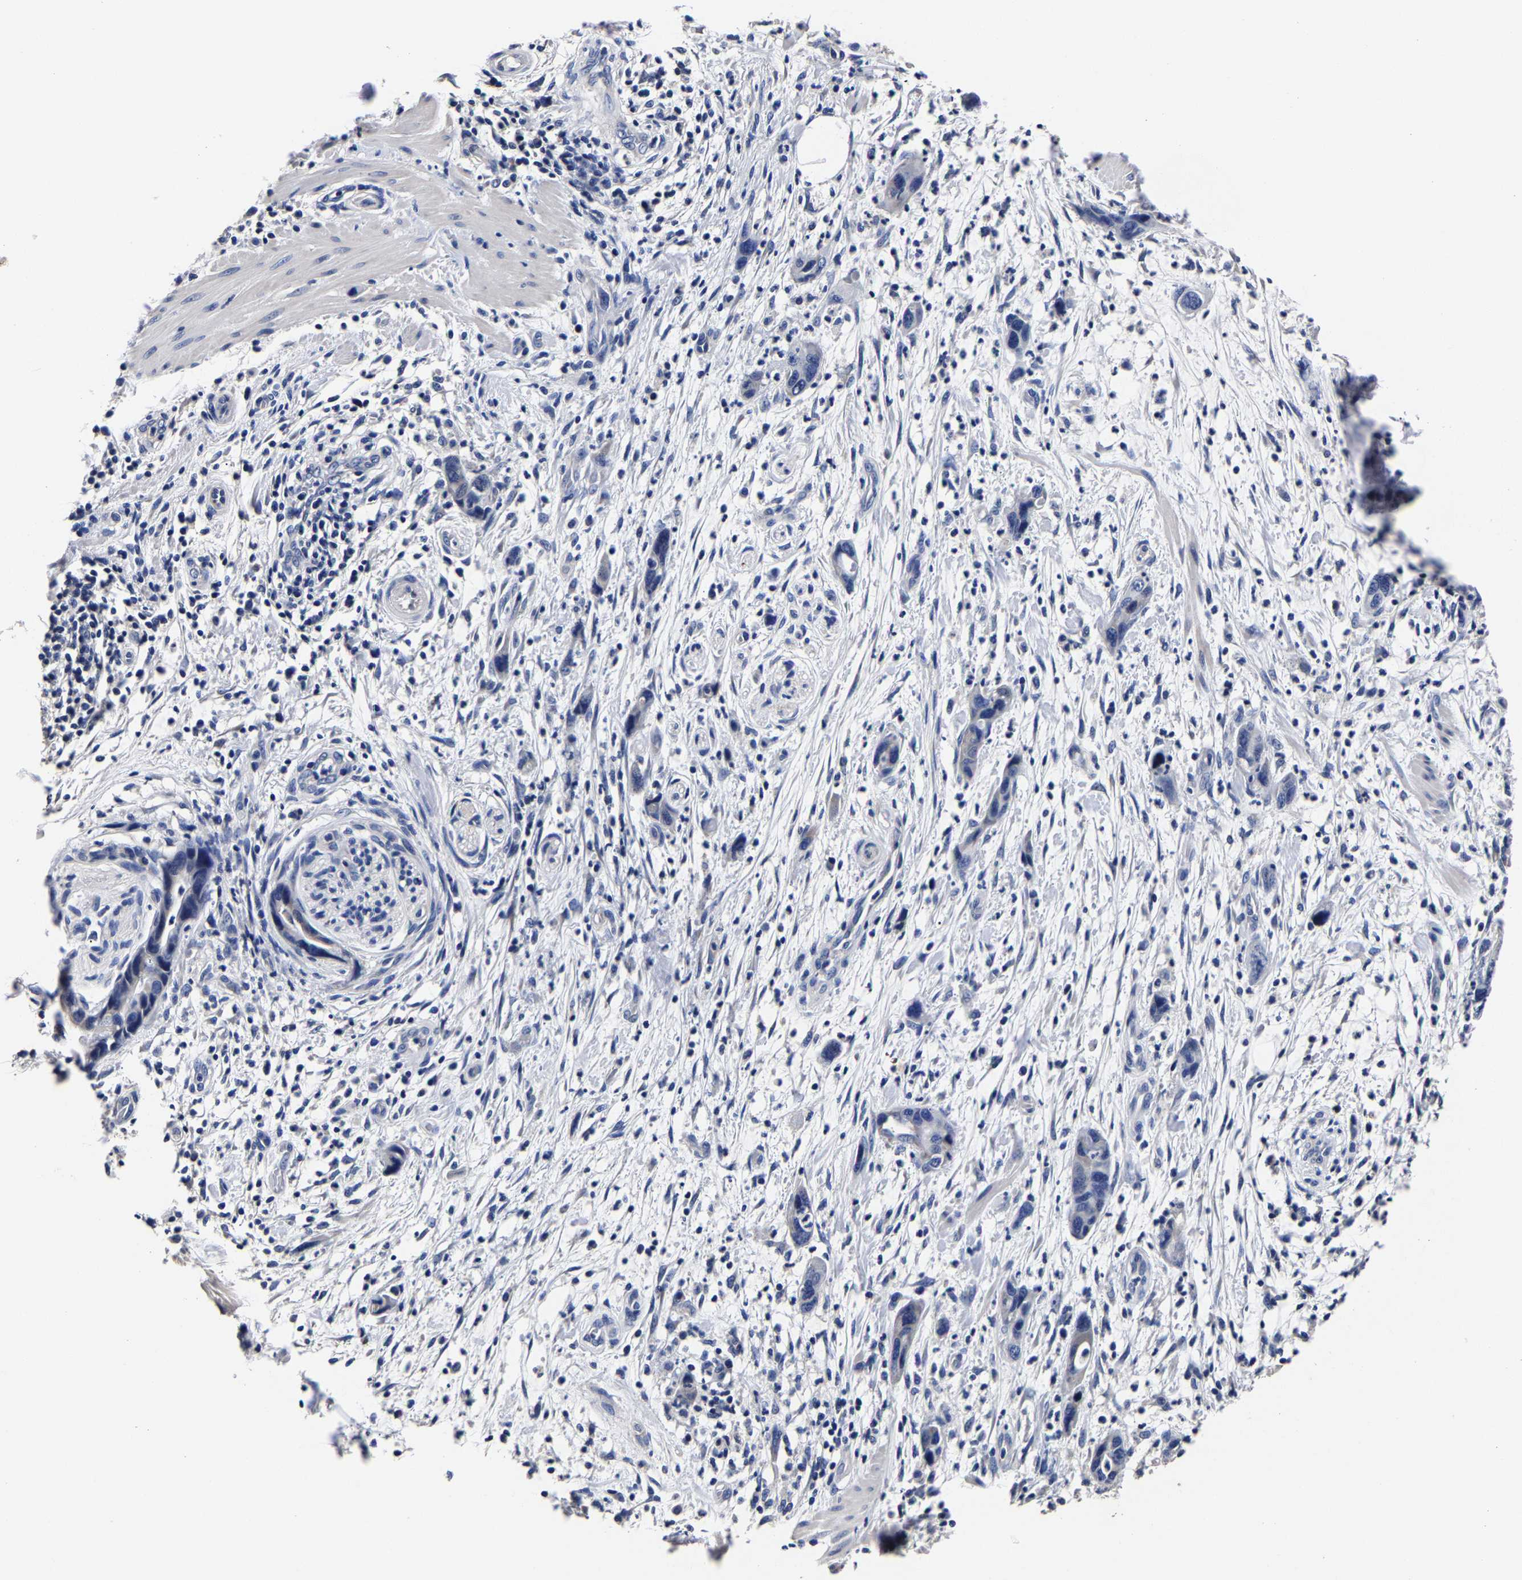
{"staining": {"intensity": "negative", "quantity": "none", "location": "none"}, "tissue": "pancreatic cancer", "cell_type": "Tumor cells", "image_type": "cancer", "snomed": [{"axis": "morphology", "description": "Adenocarcinoma, NOS"}, {"axis": "topography", "description": "Pancreas"}], "caption": "The IHC histopathology image has no significant expression in tumor cells of adenocarcinoma (pancreatic) tissue.", "gene": "AKAP4", "patient": {"sex": "female", "age": 71}}